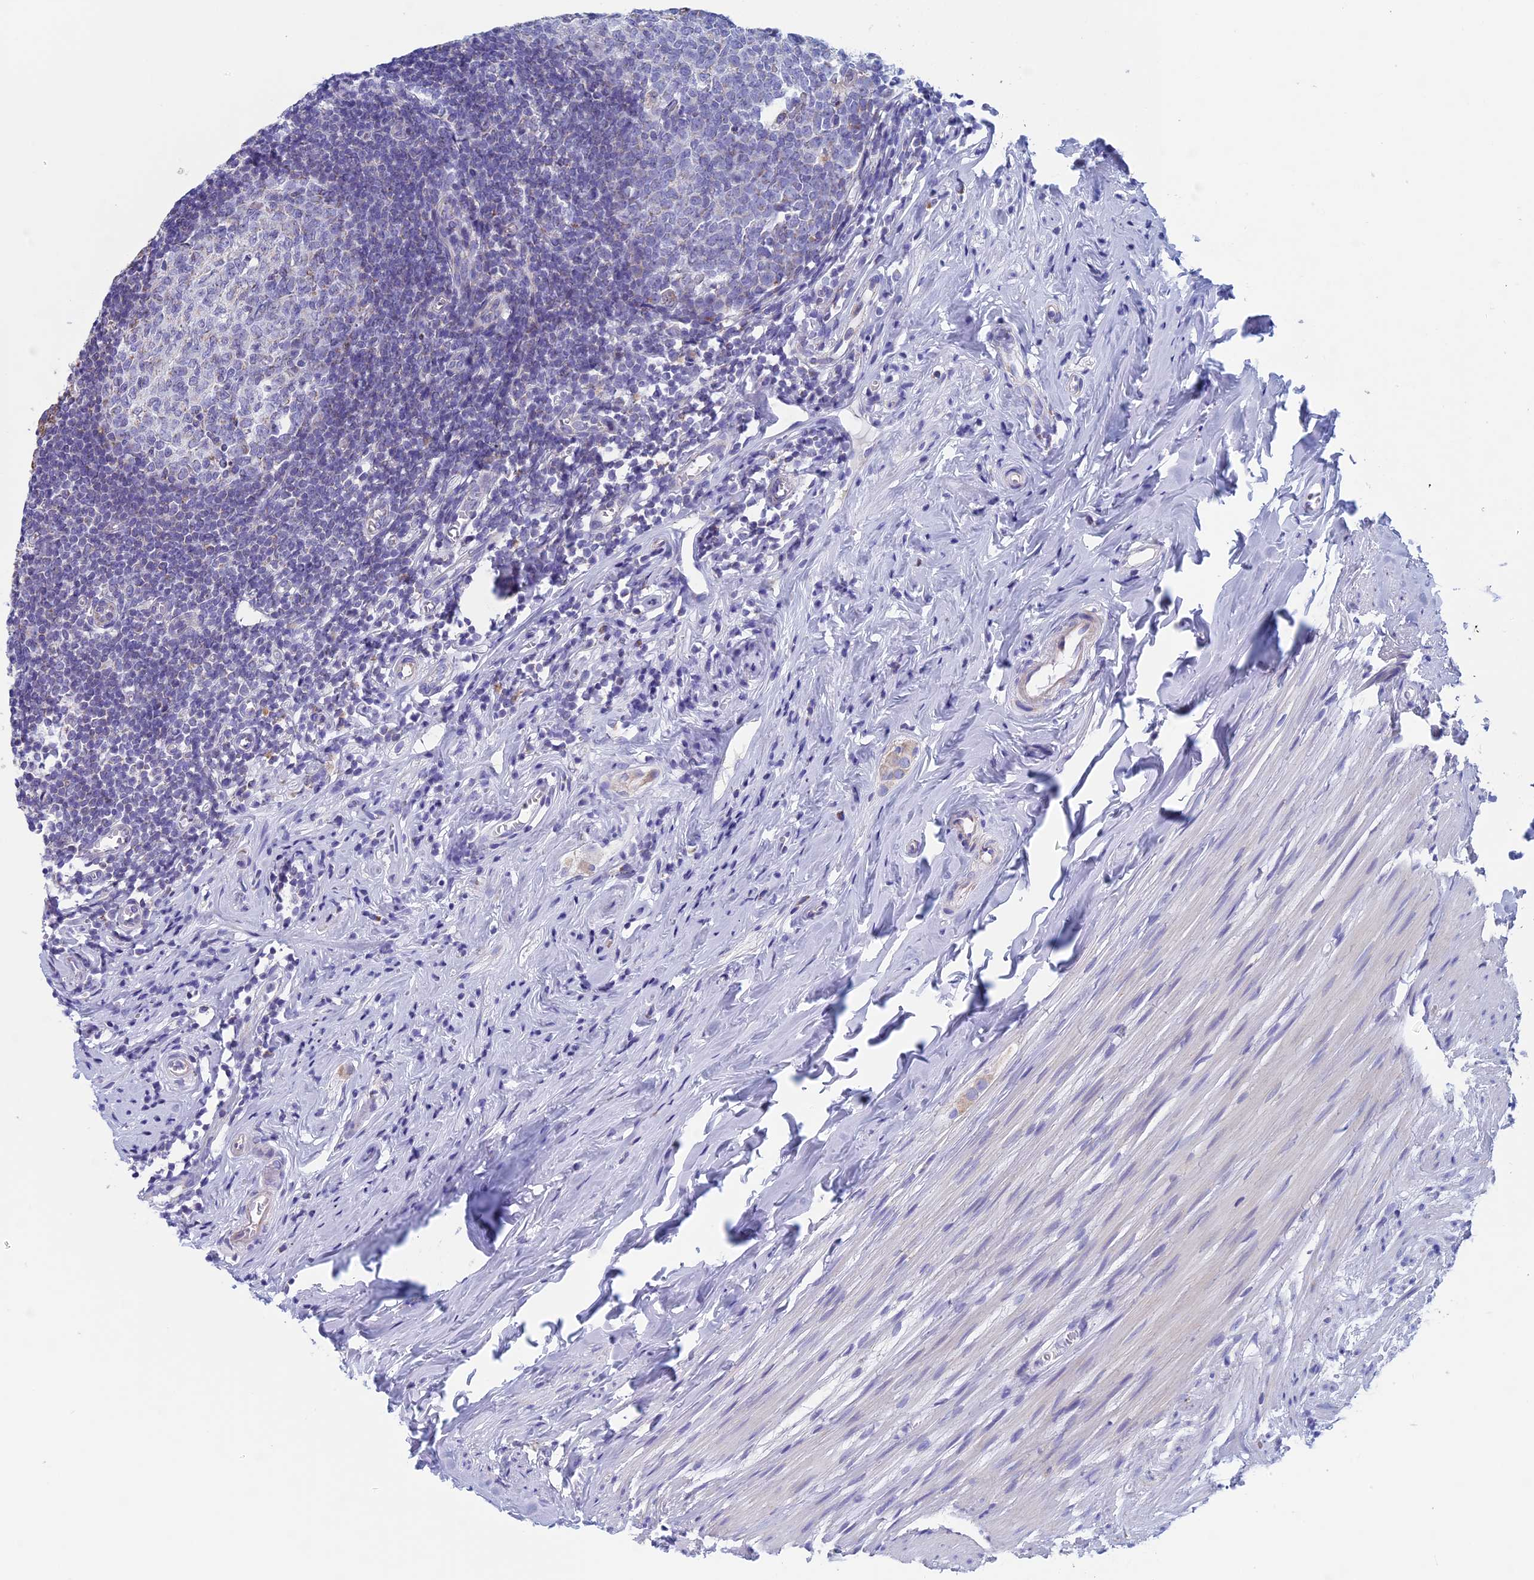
{"staining": {"intensity": "strong", "quantity": ">75%", "location": "cytoplasmic/membranous"}, "tissue": "appendix", "cell_type": "Glandular cells", "image_type": "normal", "snomed": [{"axis": "morphology", "description": "Normal tissue, NOS"}, {"axis": "topography", "description": "Appendix"}], "caption": "Unremarkable appendix exhibits strong cytoplasmic/membranous staining in about >75% of glandular cells.", "gene": "NDUFB9", "patient": {"sex": "female", "age": 51}}